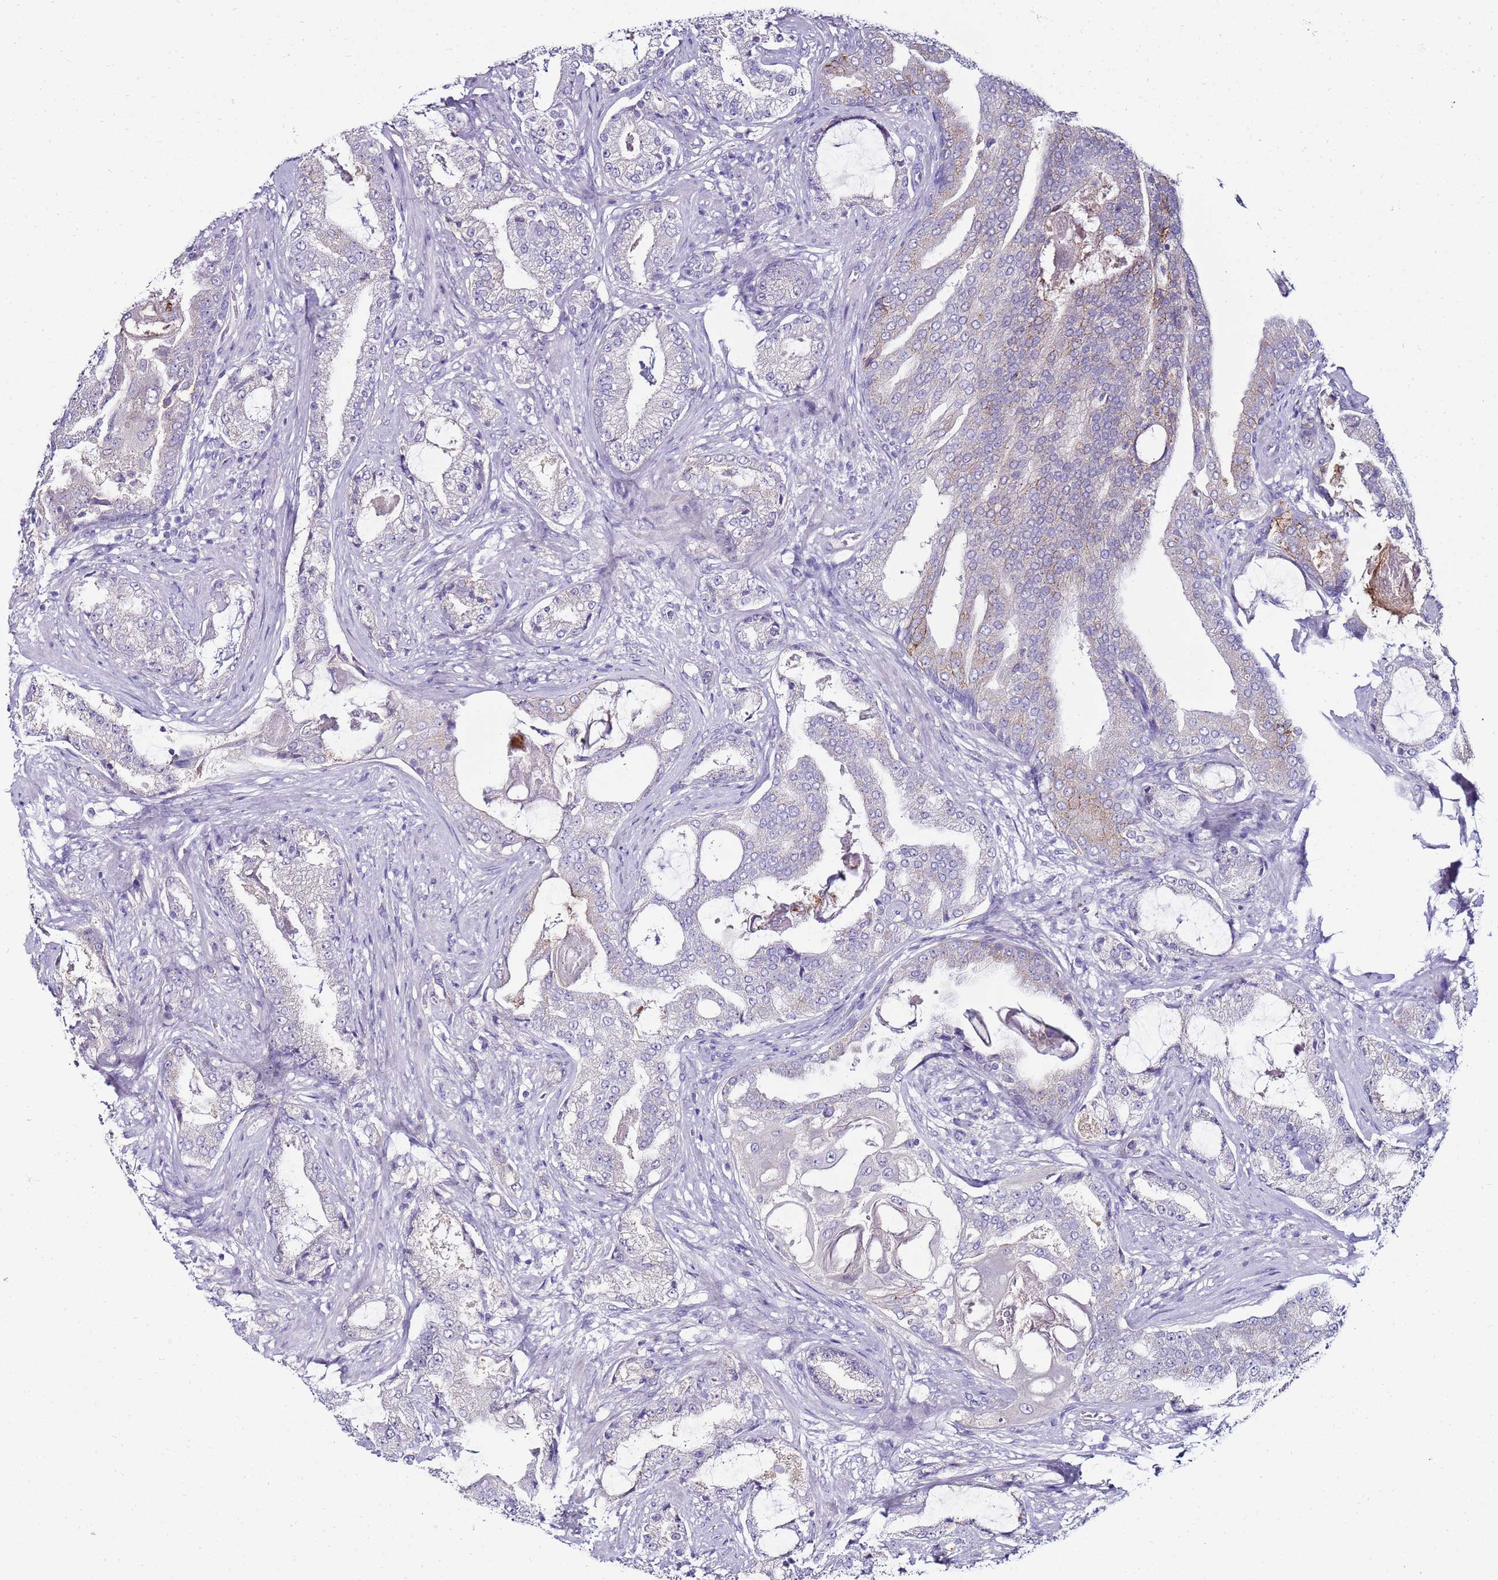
{"staining": {"intensity": "negative", "quantity": "none", "location": "none"}, "tissue": "prostate cancer", "cell_type": "Tumor cells", "image_type": "cancer", "snomed": [{"axis": "morphology", "description": "Adenocarcinoma, High grade"}, {"axis": "topography", "description": "Prostate"}], "caption": "This histopathology image is of prostate cancer (adenocarcinoma (high-grade)) stained with immunohistochemistry to label a protein in brown with the nuclei are counter-stained blue. There is no expression in tumor cells.", "gene": "GPN3", "patient": {"sex": "male", "age": 68}}